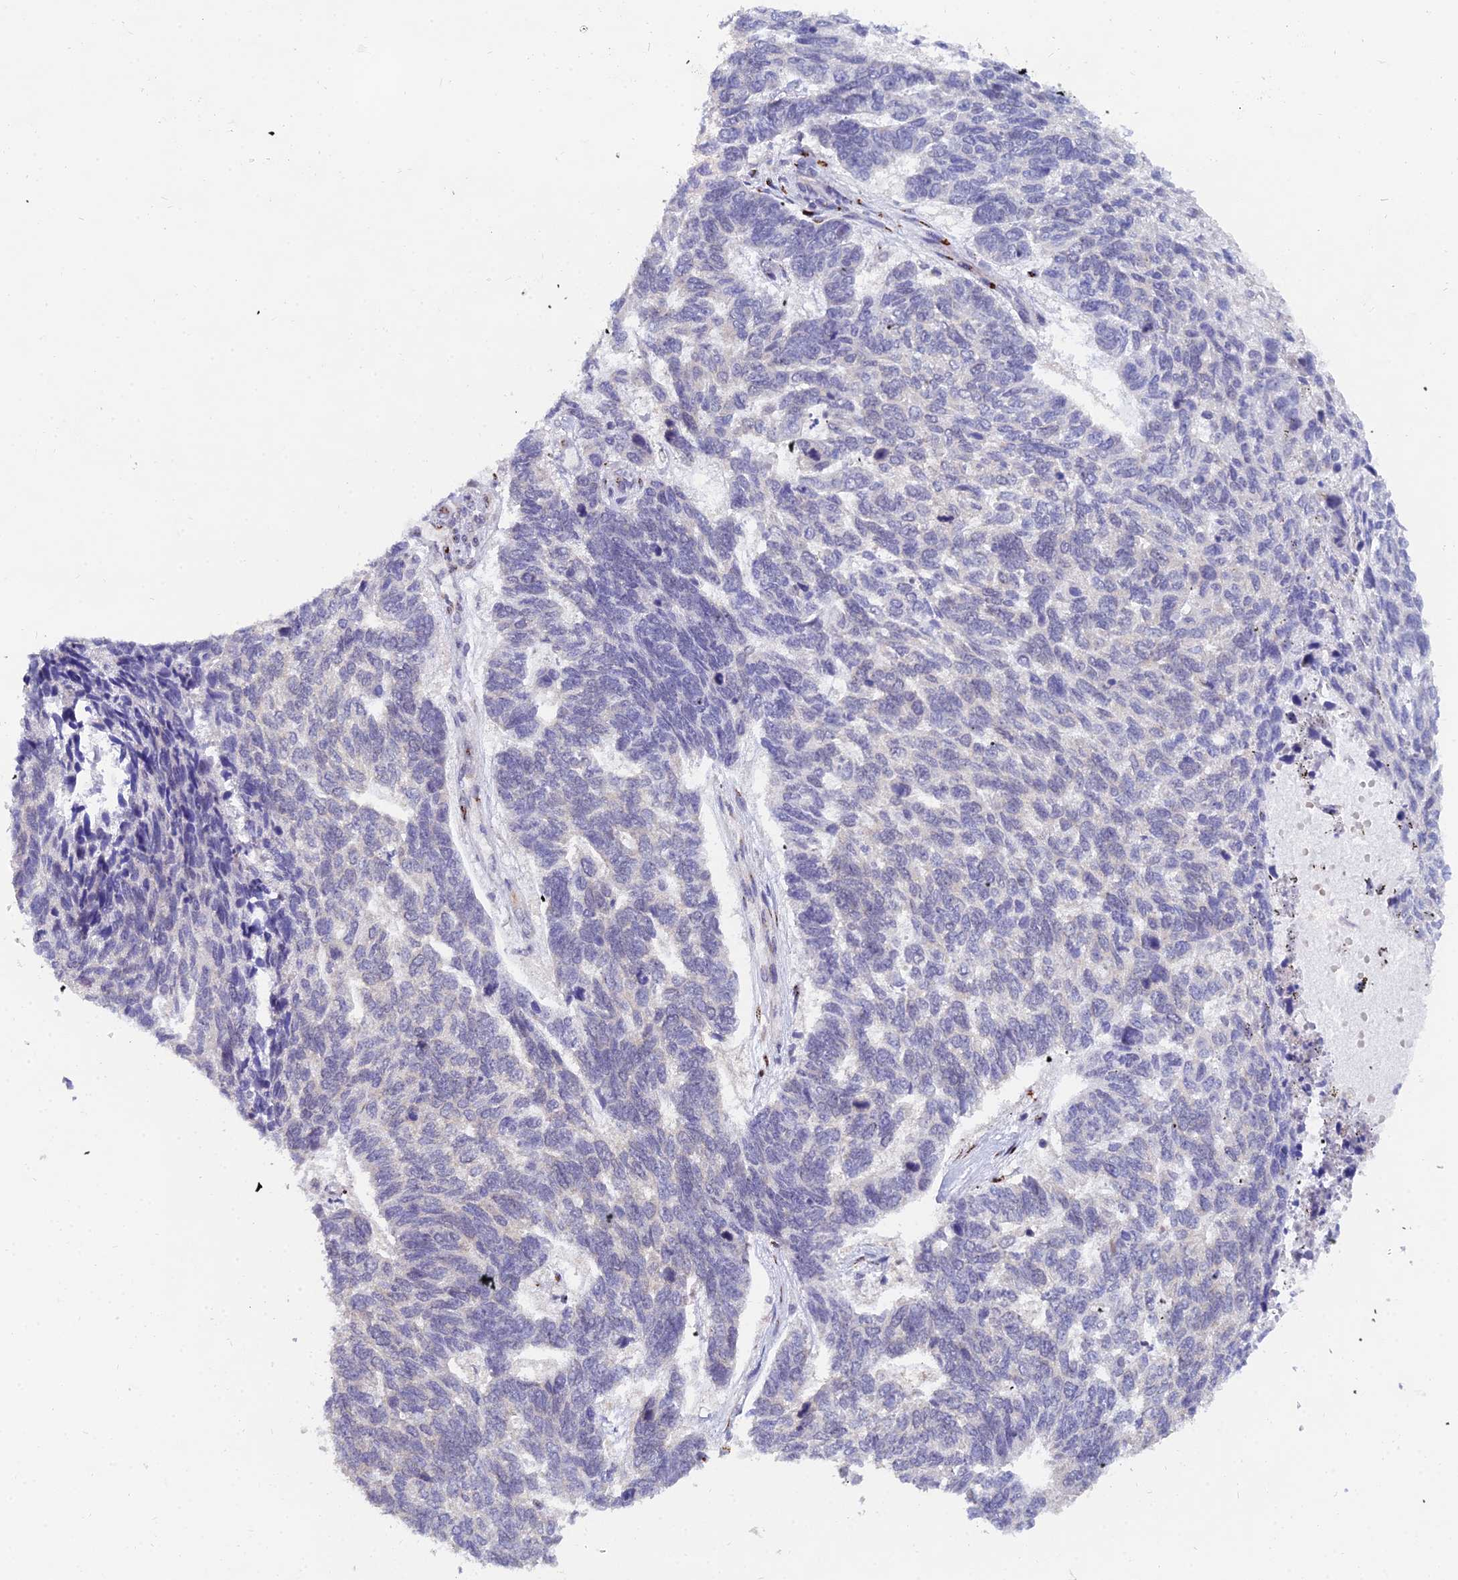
{"staining": {"intensity": "negative", "quantity": "none", "location": "none"}, "tissue": "skin cancer", "cell_type": "Tumor cells", "image_type": "cancer", "snomed": [{"axis": "morphology", "description": "Basal cell carcinoma"}, {"axis": "topography", "description": "Skin"}], "caption": "This is an immunohistochemistry (IHC) histopathology image of skin cancer (basal cell carcinoma). There is no expression in tumor cells.", "gene": "THOC3", "patient": {"sex": "female", "age": 65}}